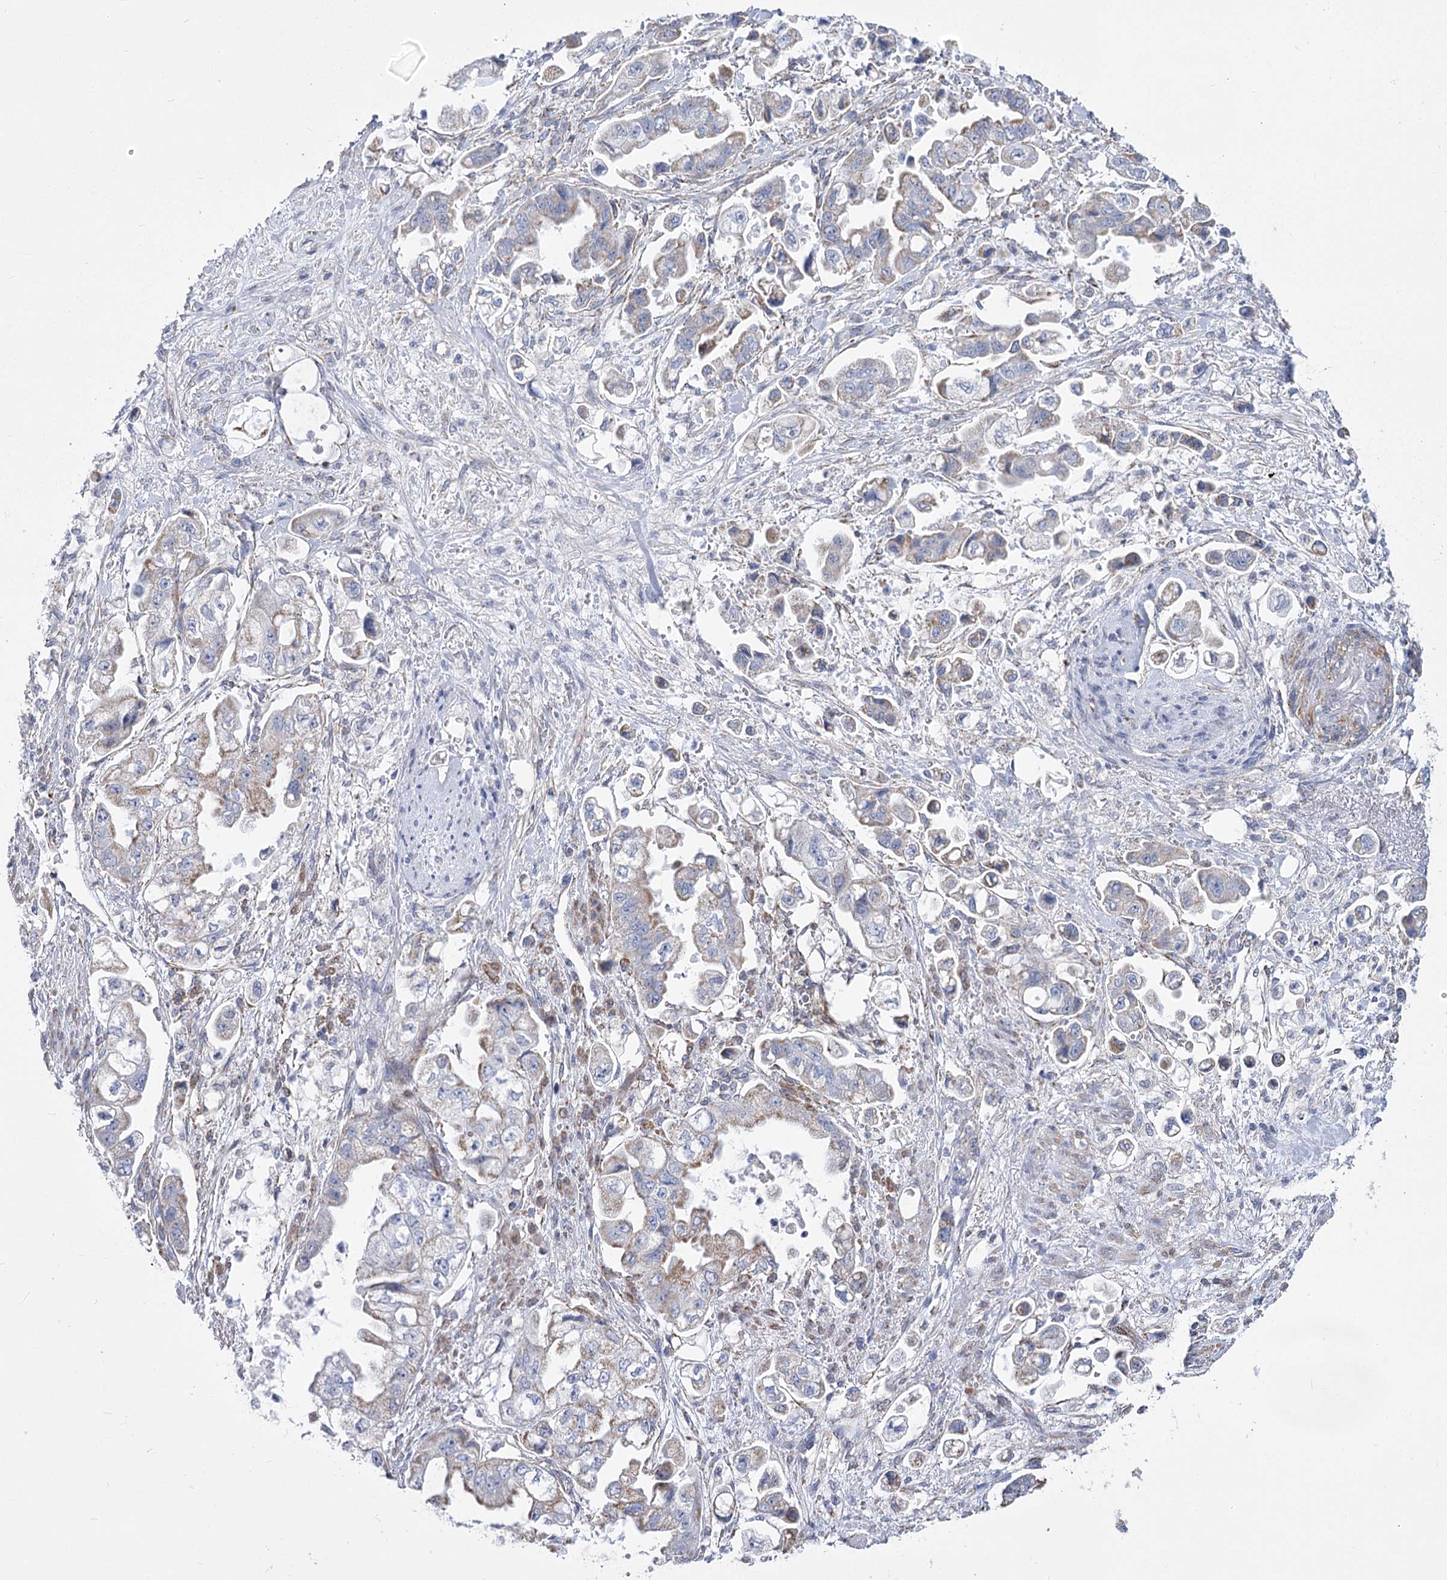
{"staining": {"intensity": "weak", "quantity": "<25%", "location": "cytoplasmic/membranous"}, "tissue": "stomach cancer", "cell_type": "Tumor cells", "image_type": "cancer", "snomed": [{"axis": "morphology", "description": "Adenocarcinoma, NOS"}, {"axis": "topography", "description": "Stomach"}], "caption": "Tumor cells are negative for brown protein staining in adenocarcinoma (stomach).", "gene": "PDHB", "patient": {"sex": "male", "age": 62}}